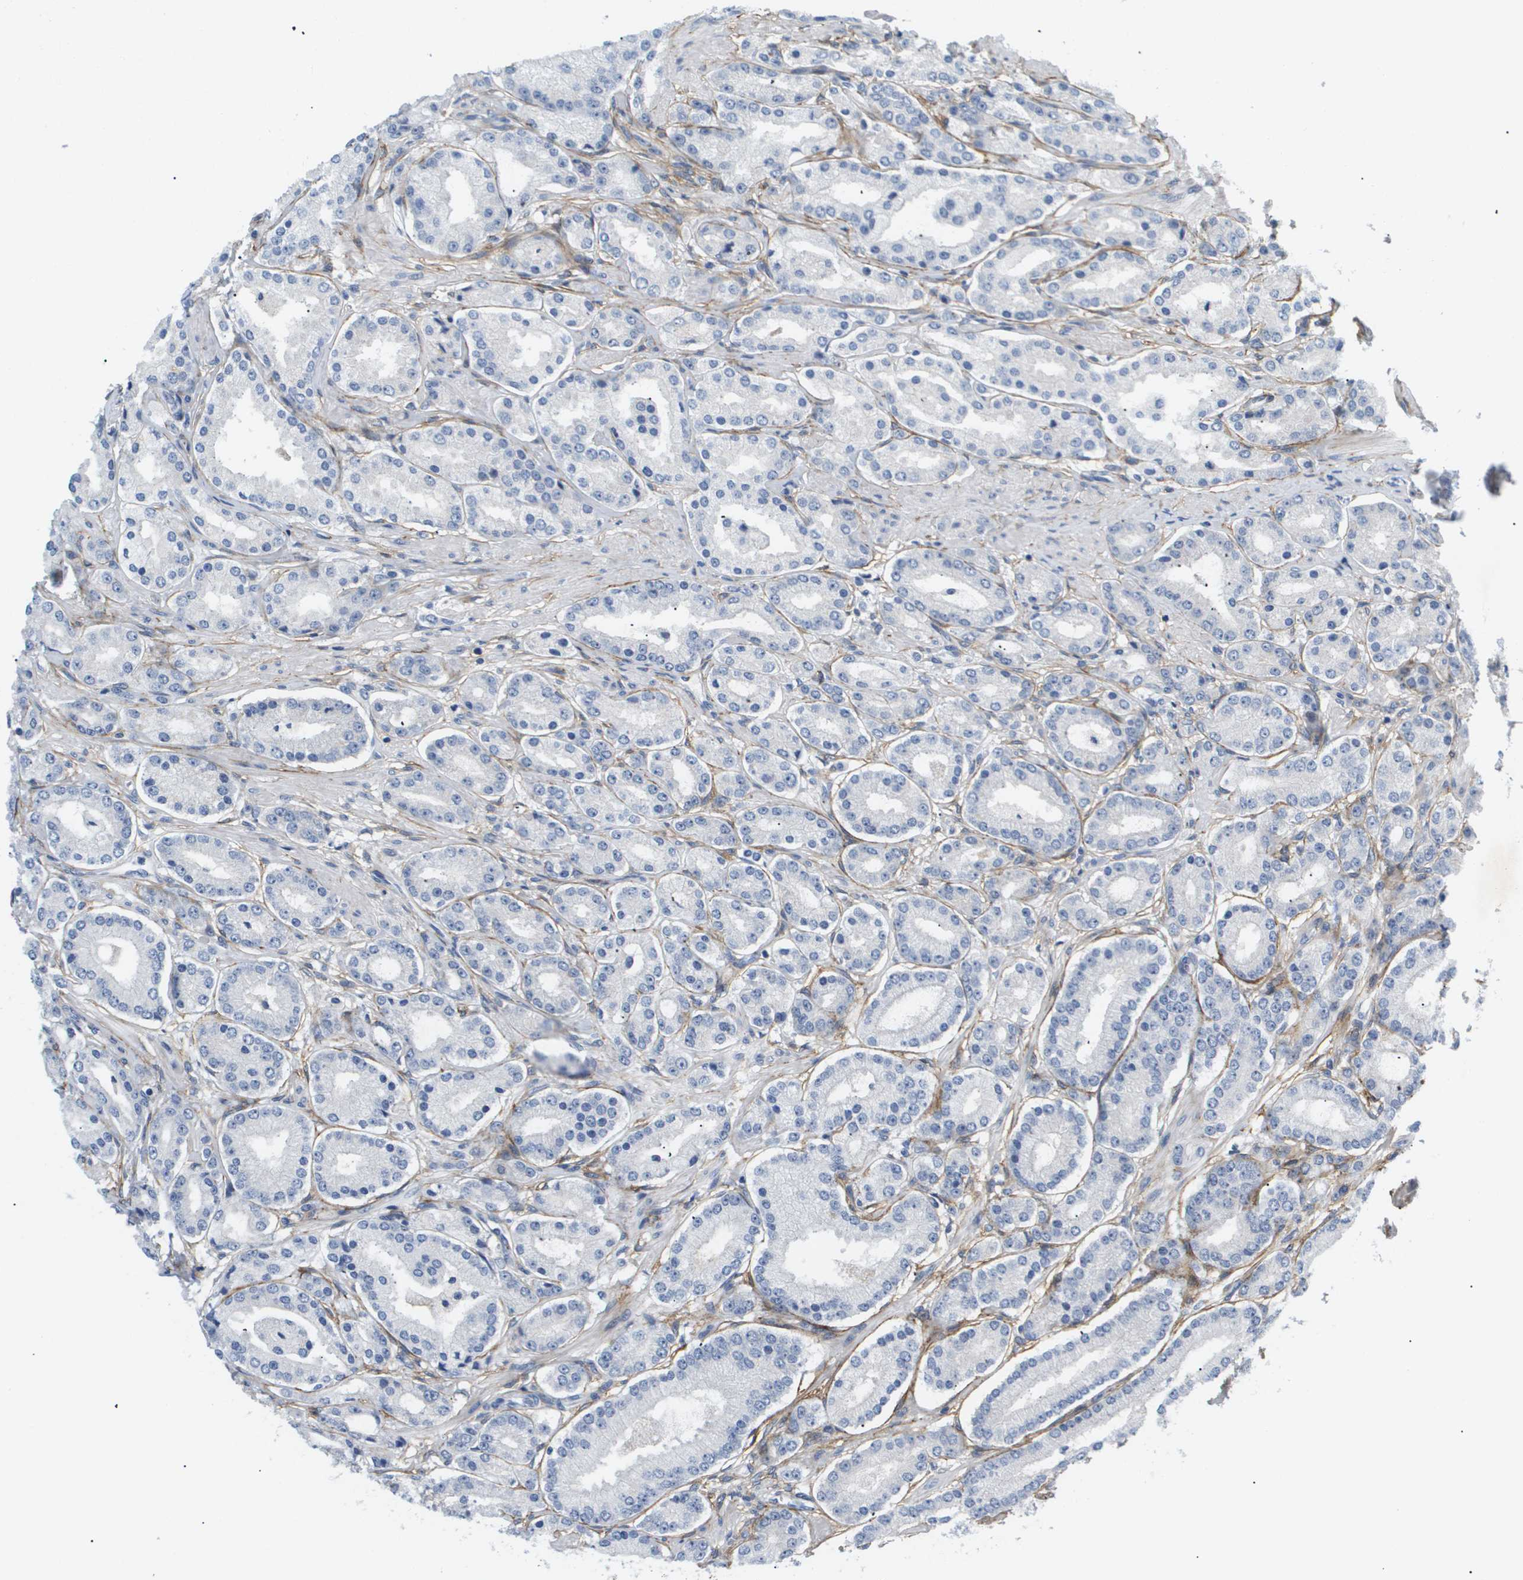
{"staining": {"intensity": "negative", "quantity": "none", "location": "none"}, "tissue": "prostate cancer", "cell_type": "Tumor cells", "image_type": "cancer", "snomed": [{"axis": "morphology", "description": "Adenocarcinoma, Low grade"}, {"axis": "topography", "description": "Prostate"}], "caption": "Immunohistochemistry (IHC) photomicrograph of neoplastic tissue: low-grade adenocarcinoma (prostate) stained with DAB demonstrates no significant protein positivity in tumor cells.", "gene": "OTUD5", "patient": {"sex": "male", "age": 63}}